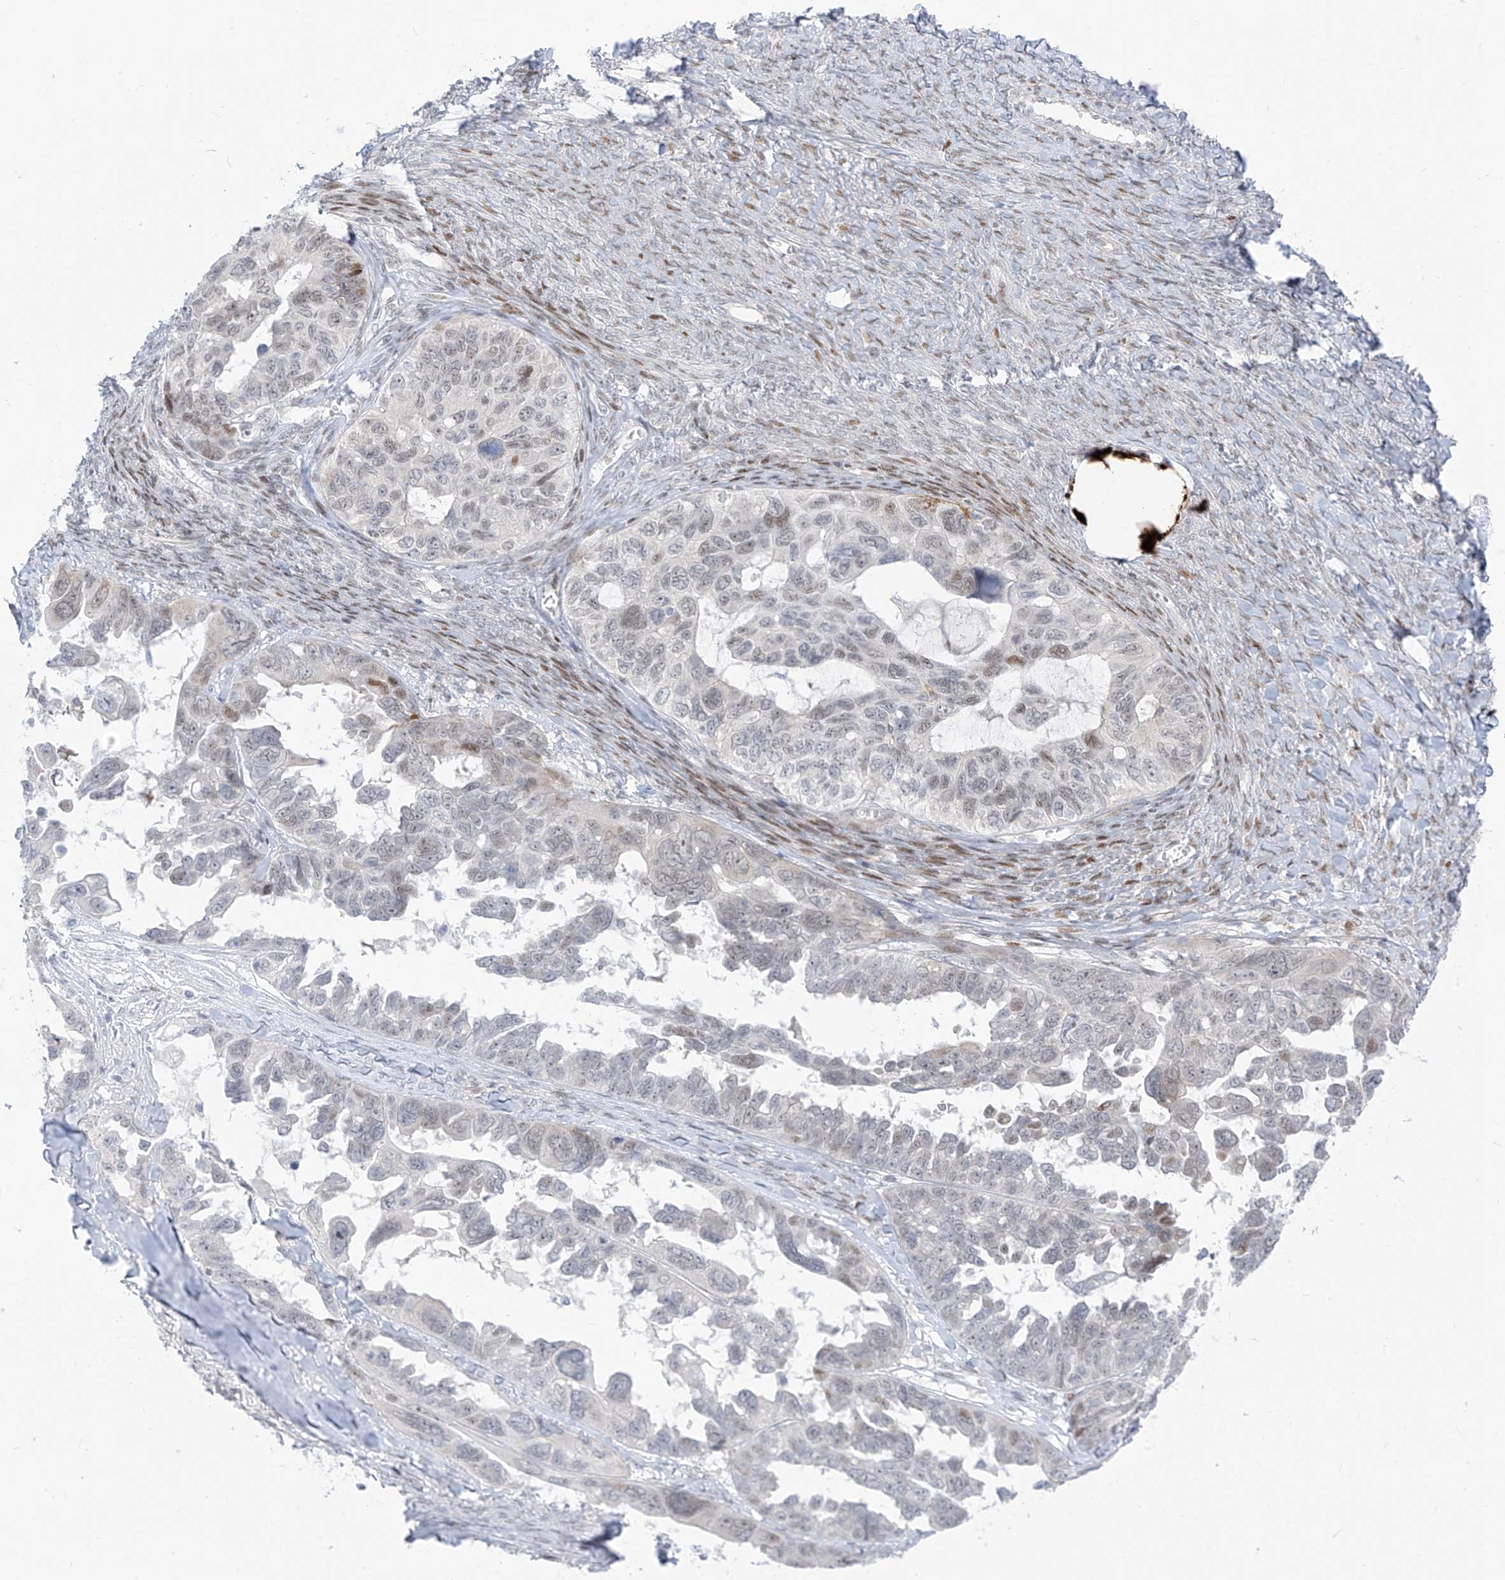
{"staining": {"intensity": "moderate", "quantity": "<25%", "location": "nuclear"}, "tissue": "ovarian cancer", "cell_type": "Tumor cells", "image_type": "cancer", "snomed": [{"axis": "morphology", "description": "Cystadenocarcinoma, serous, NOS"}, {"axis": "topography", "description": "Ovary"}], "caption": "Ovarian cancer (serous cystadenocarcinoma) stained with a brown dye exhibits moderate nuclear positive staining in about <25% of tumor cells.", "gene": "LIN9", "patient": {"sex": "female", "age": 79}}